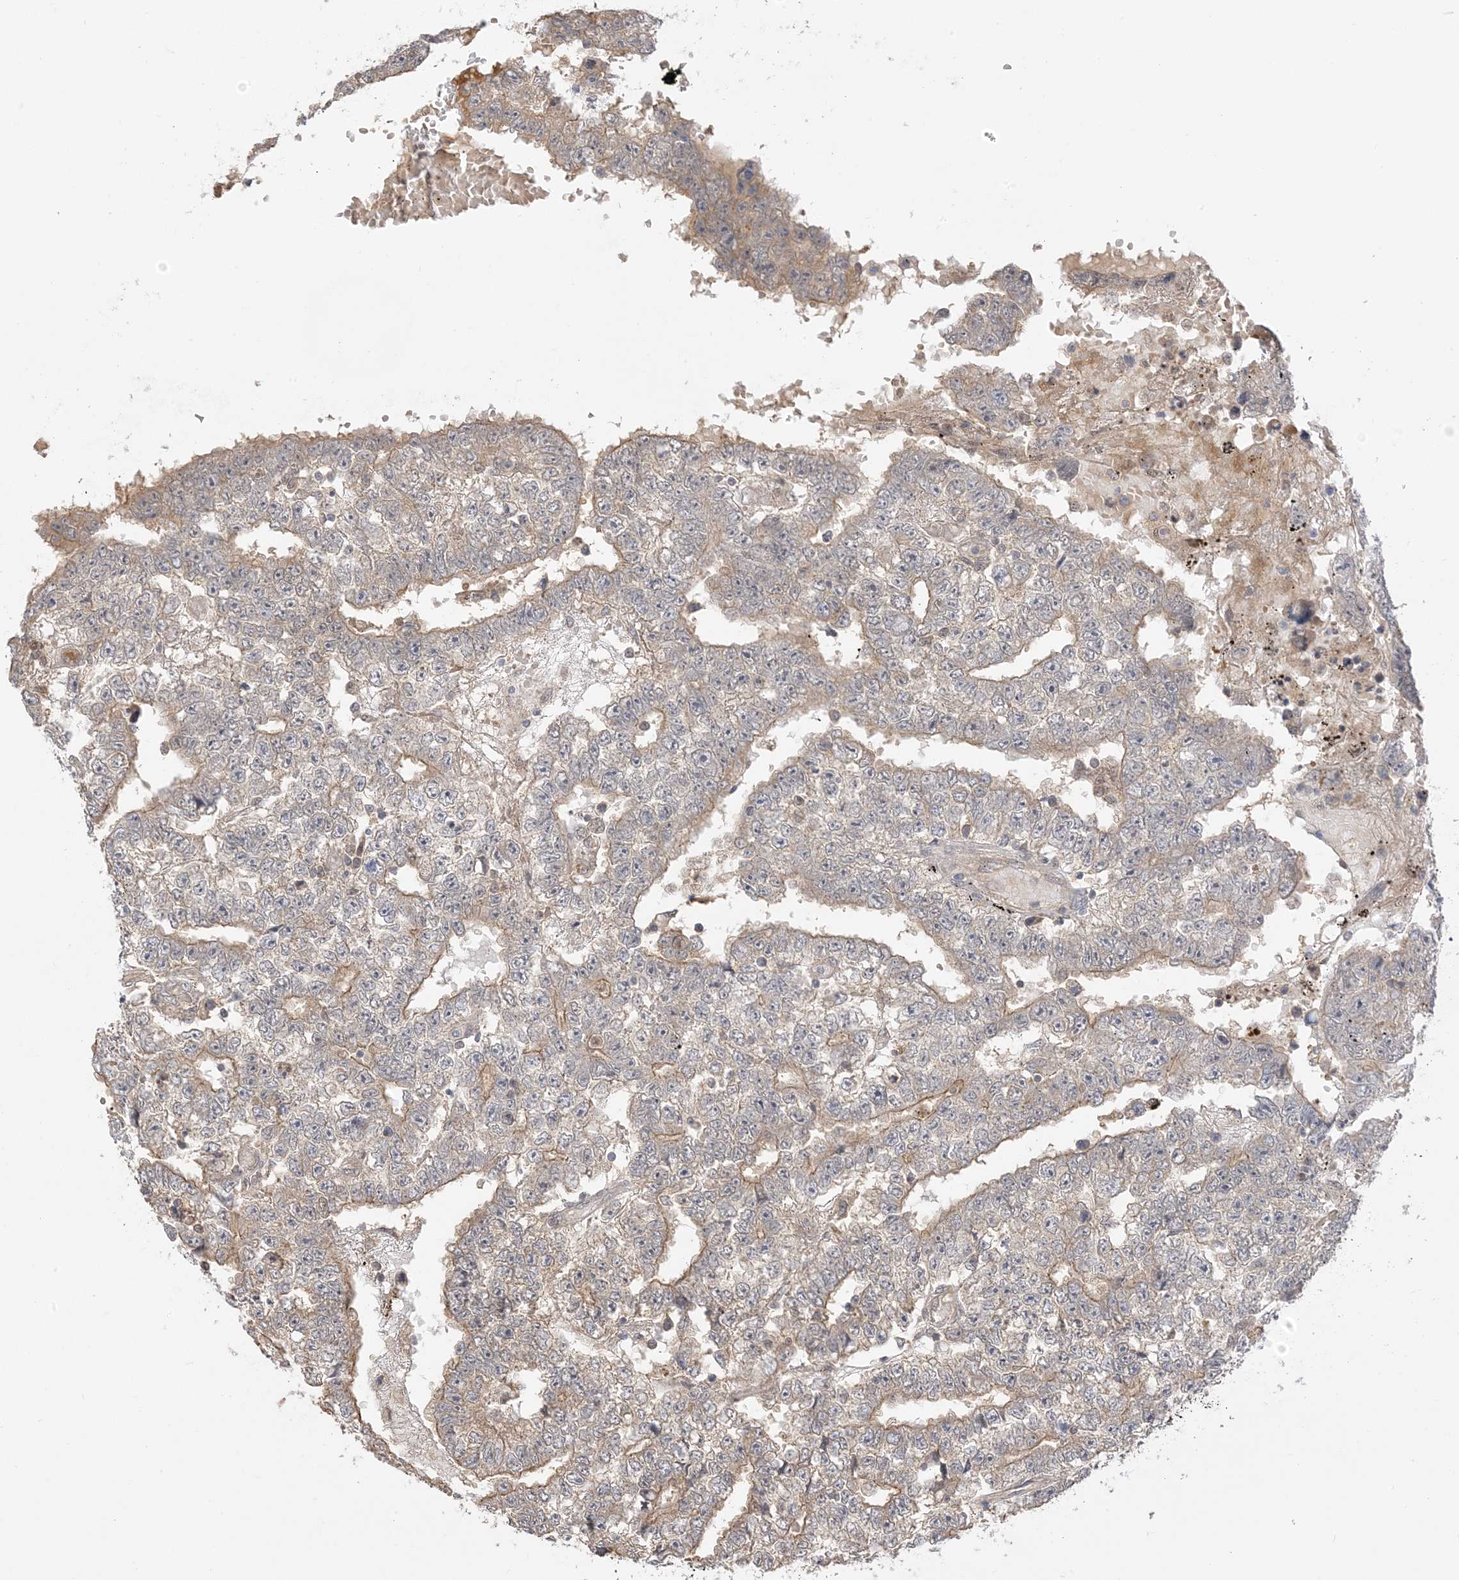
{"staining": {"intensity": "moderate", "quantity": ">75%", "location": "cytoplasmic/membranous"}, "tissue": "testis cancer", "cell_type": "Tumor cells", "image_type": "cancer", "snomed": [{"axis": "morphology", "description": "Carcinoma, Embryonal, NOS"}, {"axis": "topography", "description": "Testis"}], "caption": "Human embryonal carcinoma (testis) stained with a brown dye reveals moderate cytoplasmic/membranous positive staining in approximately >75% of tumor cells.", "gene": "WDR26", "patient": {"sex": "male", "age": 25}}